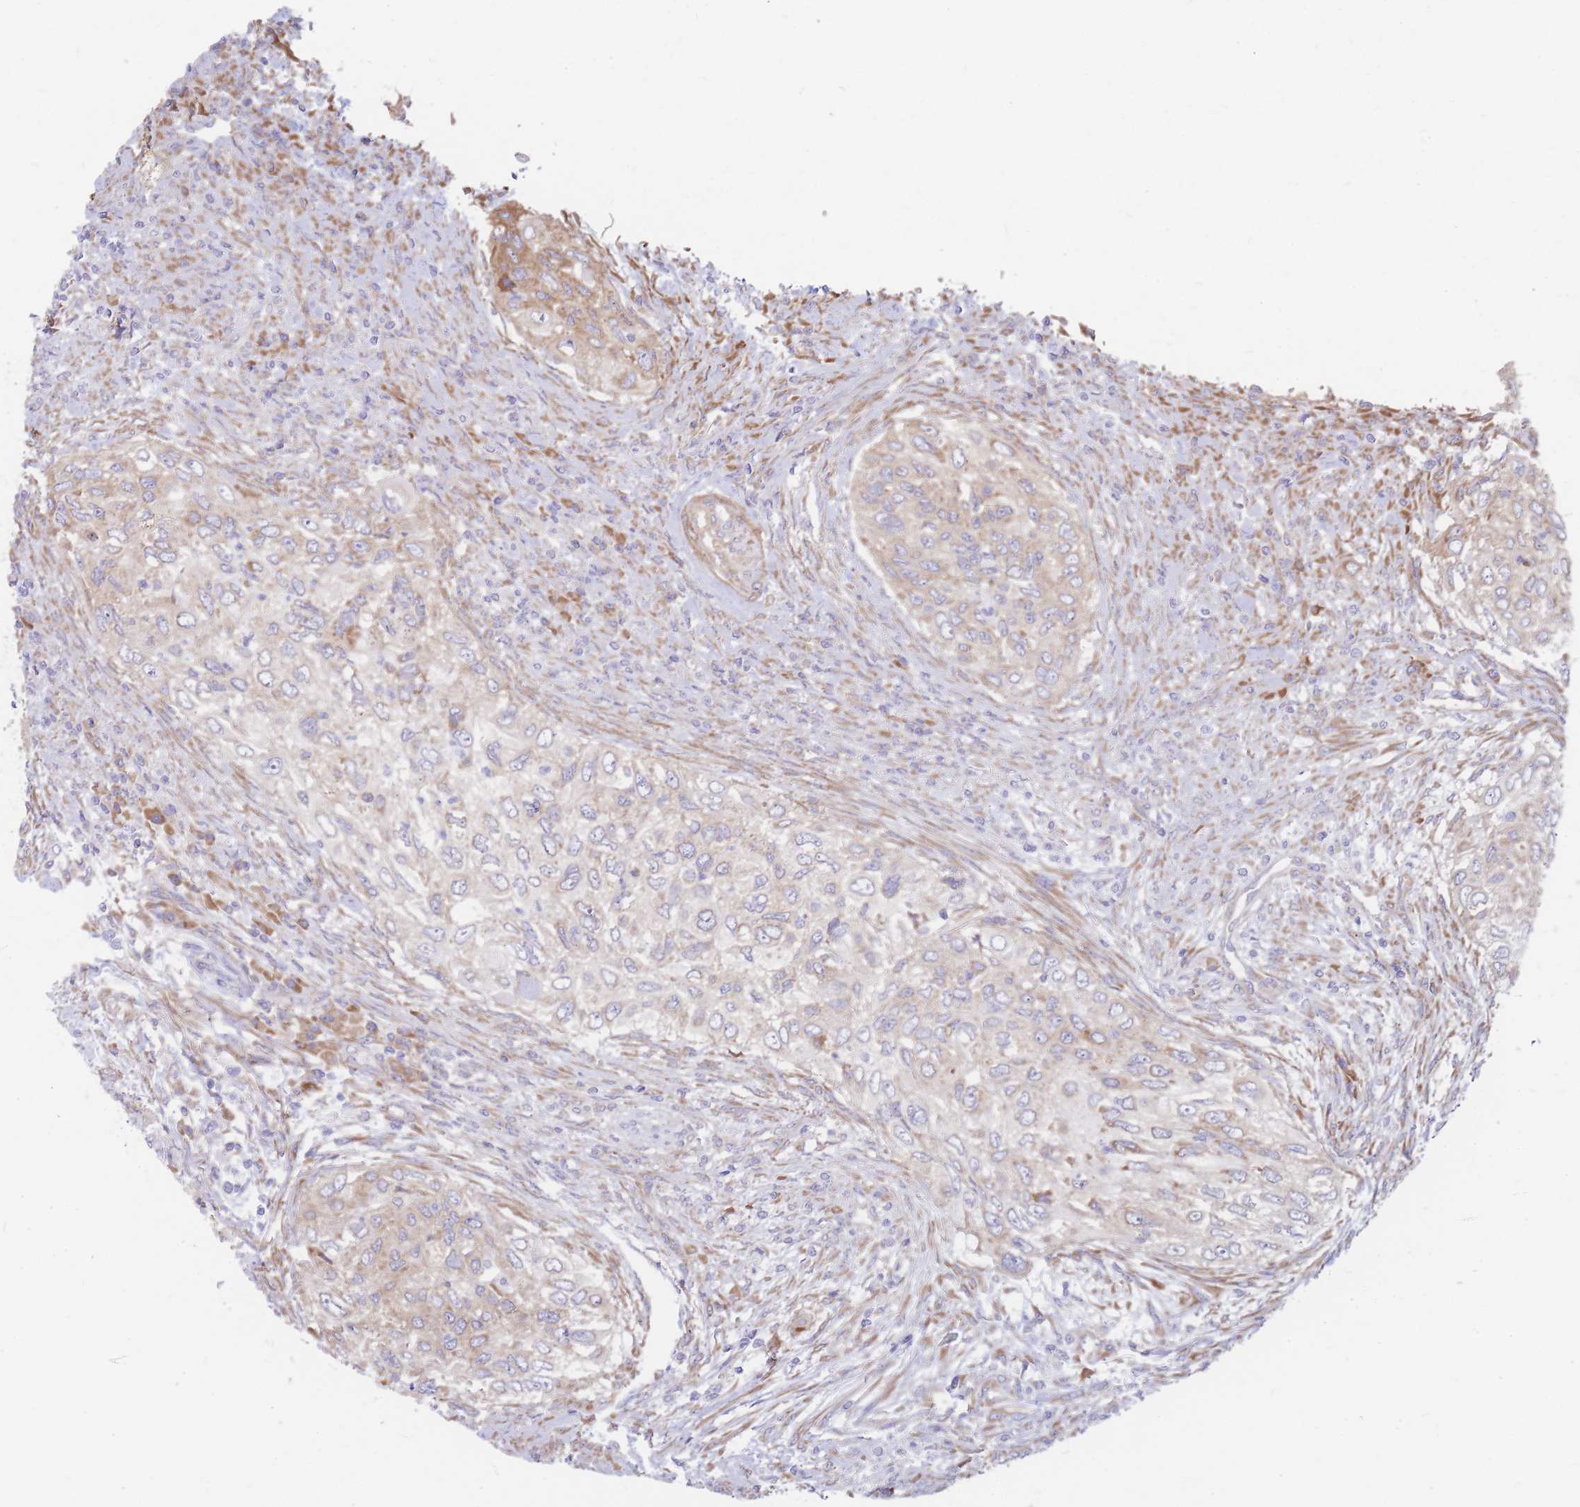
{"staining": {"intensity": "moderate", "quantity": "<25%", "location": "cytoplasmic/membranous"}, "tissue": "urothelial cancer", "cell_type": "Tumor cells", "image_type": "cancer", "snomed": [{"axis": "morphology", "description": "Urothelial carcinoma, High grade"}, {"axis": "topography", "description": "Urinary bladder"}], "caption": "Protein expression analysis of urothelial cancer exhibits moderate cytoplasmic/membranous expression in about <25% of tumor cells.", "gene": "RPL8", "patient": {"sex": "female", "age": 60}}